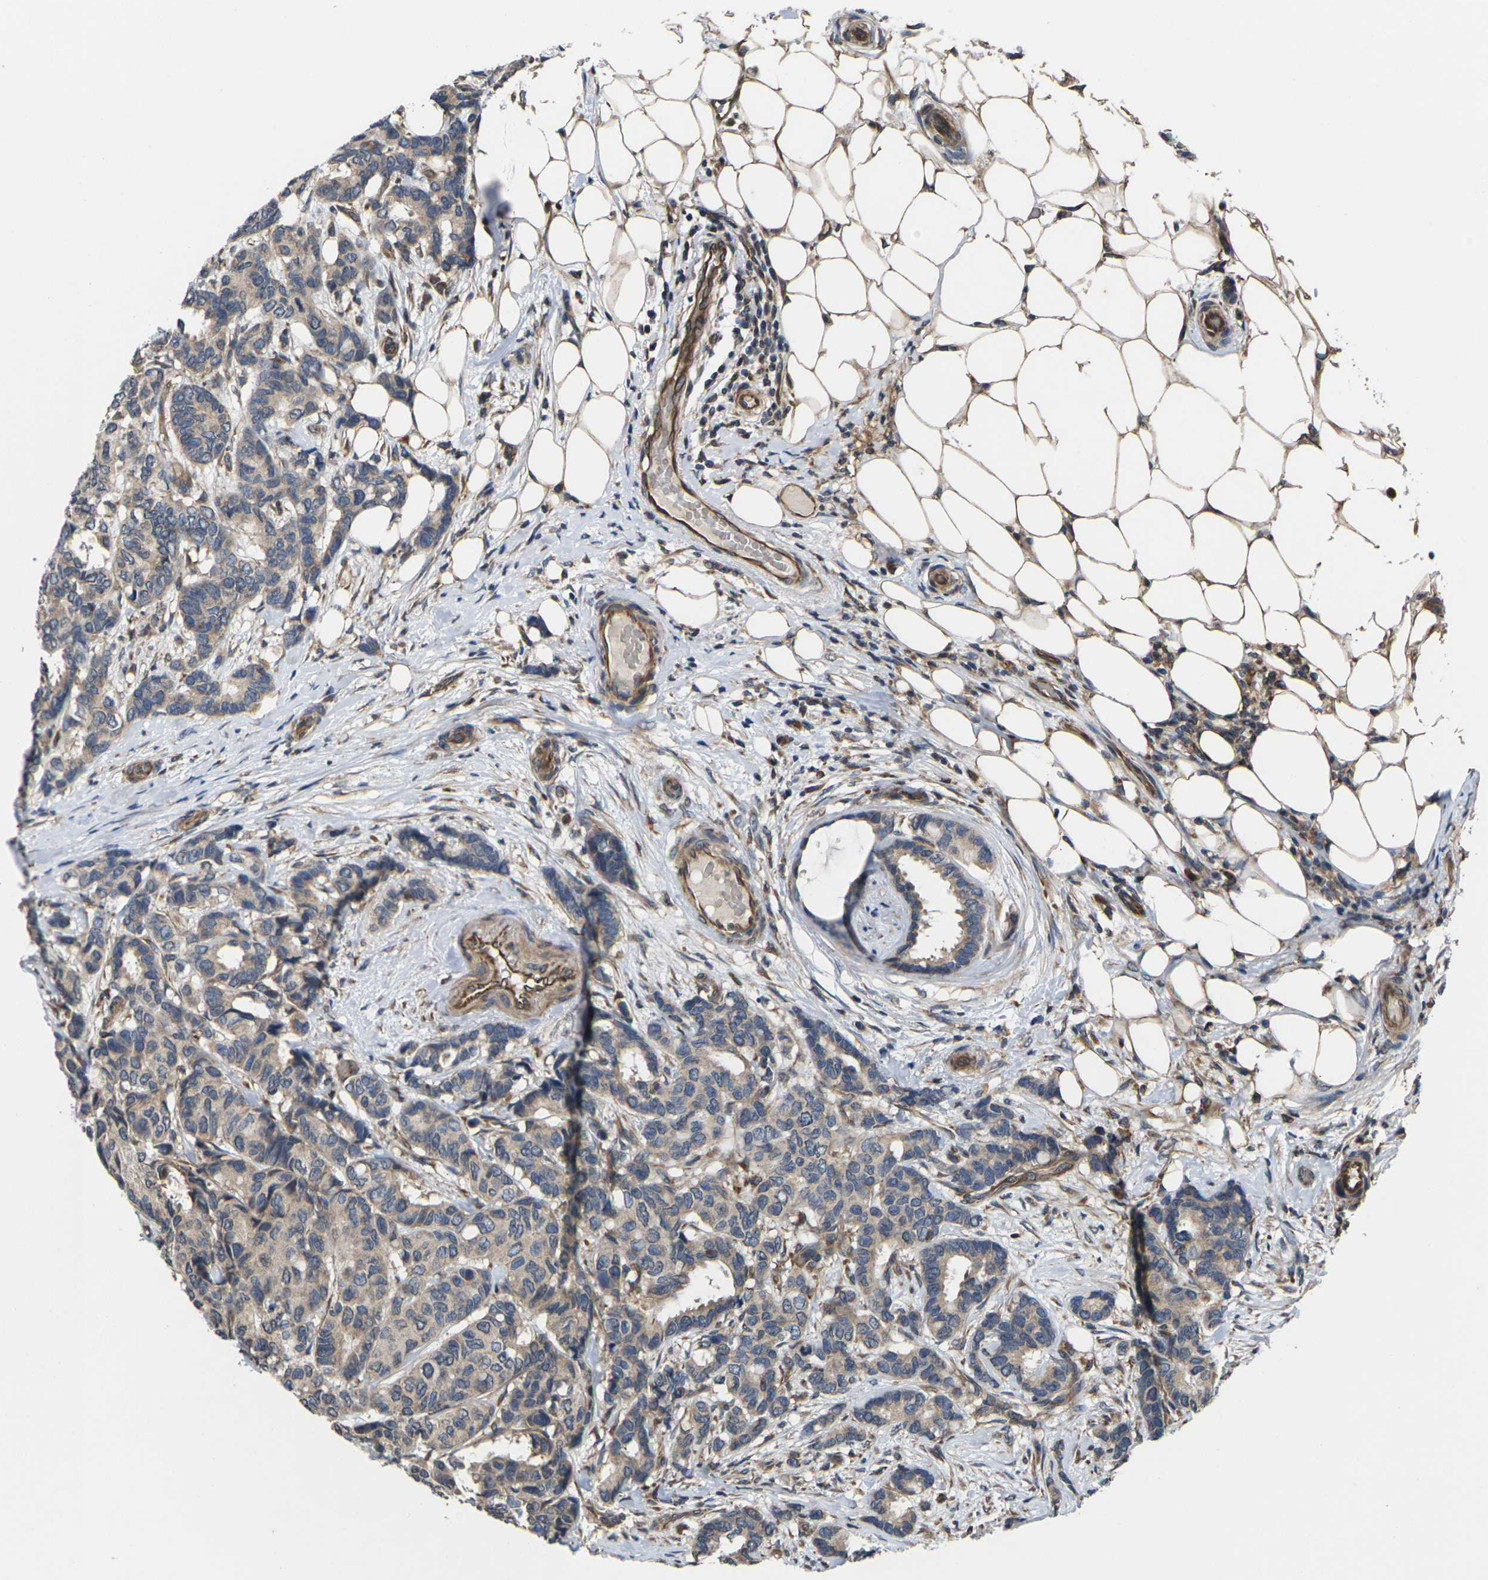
{"staining": {"intensity": "moderate", "quantity": ">75%", "location": "cytoplasmic/membranous"}, "tissue": "breast cancer", "cell_type": "Tumor cells", "image_type": "cancer", "snomed": [{"axis": "morphology", "description": "Duct carcinoma"}, {"axis": "topography", "description": "Breast"}], "caption": "IHC histopathology image of neoplastic tissue: breast cancer stained using immunohistochemistry demonstrates medium levels of moderate protein expression localized specifically in the cytoplasmic/membranous of tumor cells, appearing as a cytoplasmic/membranous brown color.", "gene": "DKK2", "patient": {"sex": "female", "age": 87}}